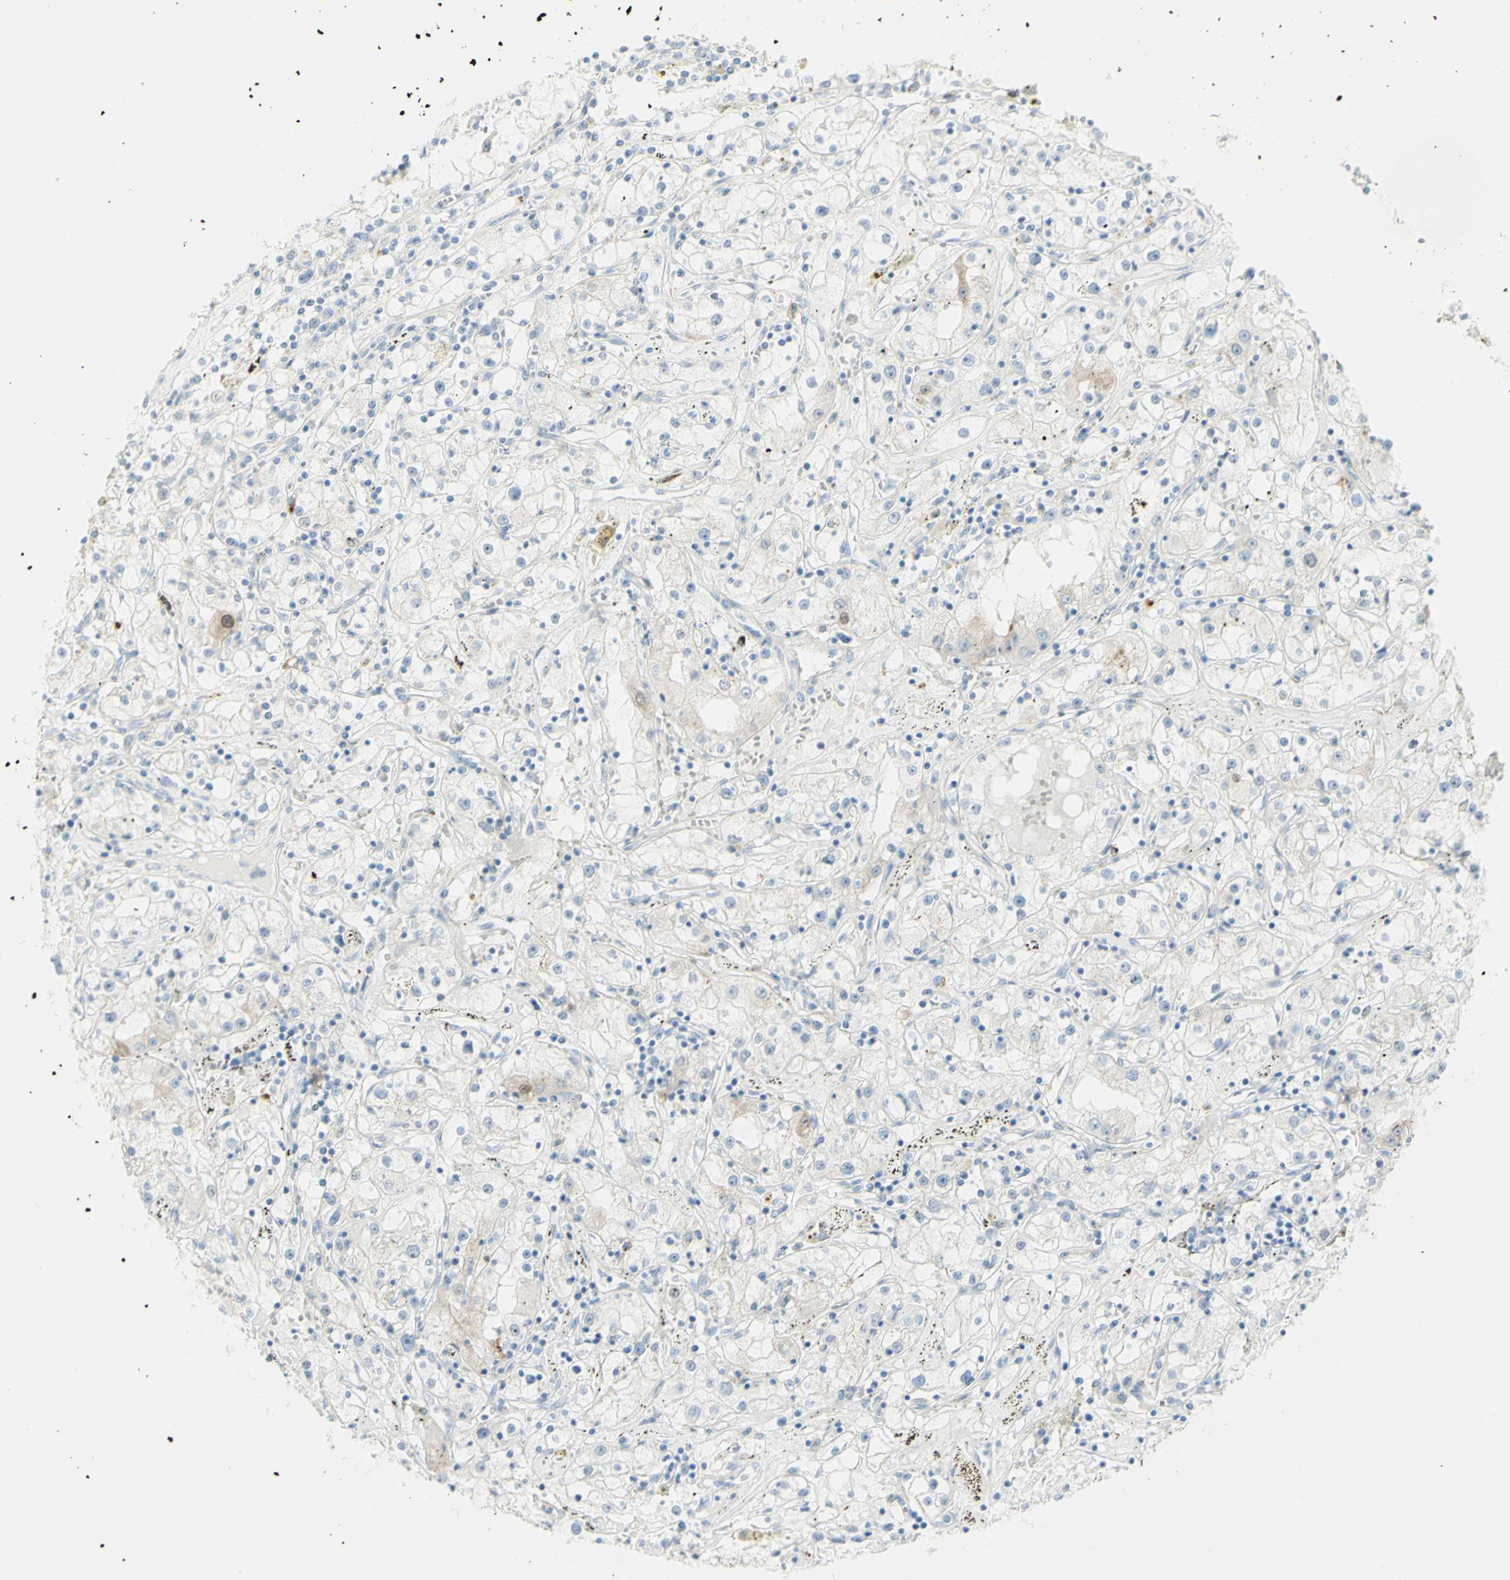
{"staining": {"intensity": "weak", "quantity": "<25%", "location": "cytoplasmic/membranous"}, "tissue": "renal cancer", "cell_type": "Tumor cells", "image_type": "cancer", "snomed": [{"axis": "morphology", "description": "Adenocarcinoma, NOS"}, {"axis": "topography", "description": "Kidney"}], "caption": "The photomicrograph shows no staining of tumor cells in renal cancer (adenocarcinoma).", "gene": "LETM1", "patient": {"sex": "male", "age": 56}}